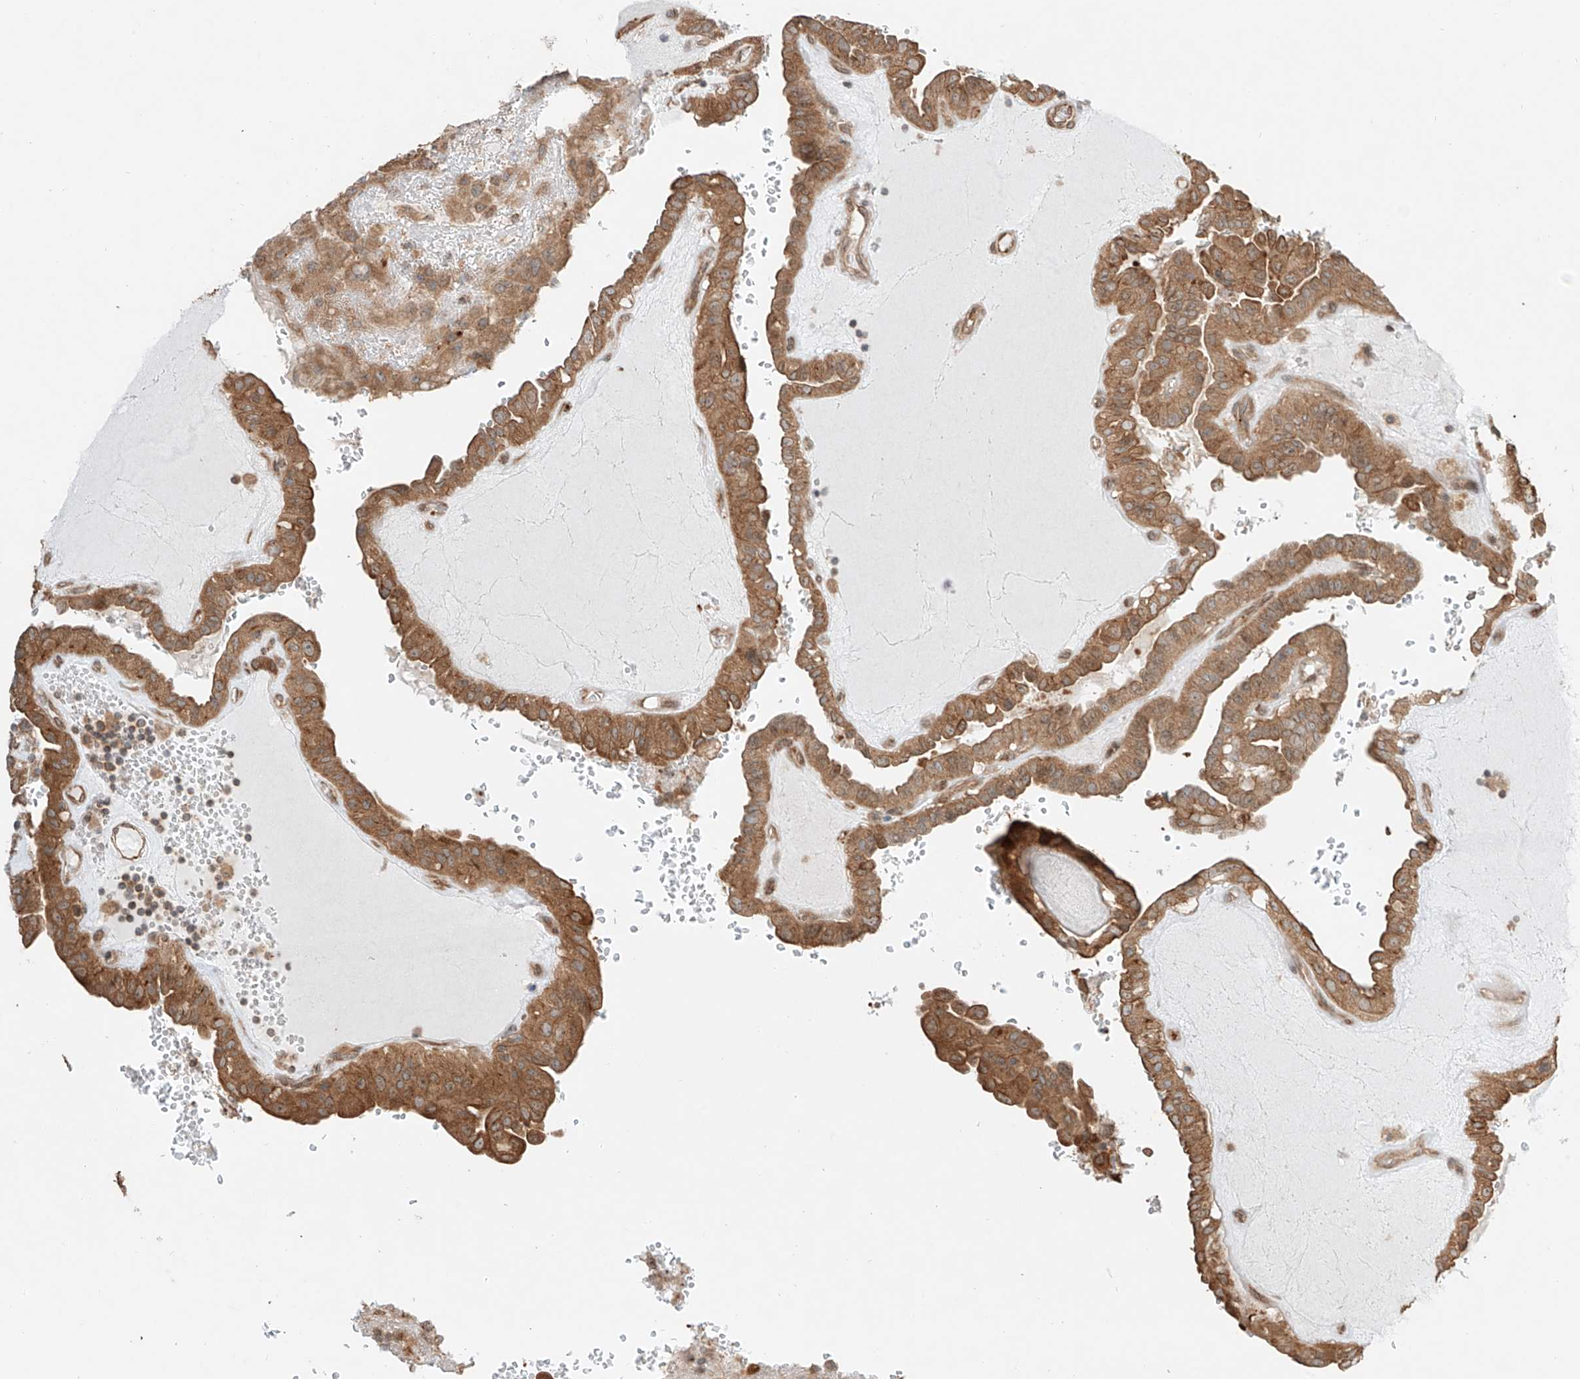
{"staining": {"intensity": "moderate", "quantity": ">75%", "location": "cytoplasmic/membranous"}, "tissue": "thyroid cancer", "cell_type": "Tumor cells", "image_type": "cancer", "snomed": [{"axis": "morphology", "description": "Papillary adenocarcinoma, NOS"}, {"axis": "topography", "description": "Thyroid gland"}], "caption": "High-magnification brightfield microscopy of thyroid cancer (papillary adenocarcinoma) stained with DAB (3,3'-diaminobenzidine) (brown) and counterstained with hematoxylin (blue). tumor cells exhibit moderate cytoplasmic/membranous staining is appreciated in approximately>75% of cells. The protein is stained brown, and the nuclei are stained in blue (DAB (3,3'-diaminobenzidine) IHC with brightfield microscopy, high magnification).", "gene": "CEP162", "patient": {"sex": "male", "age": 77}}